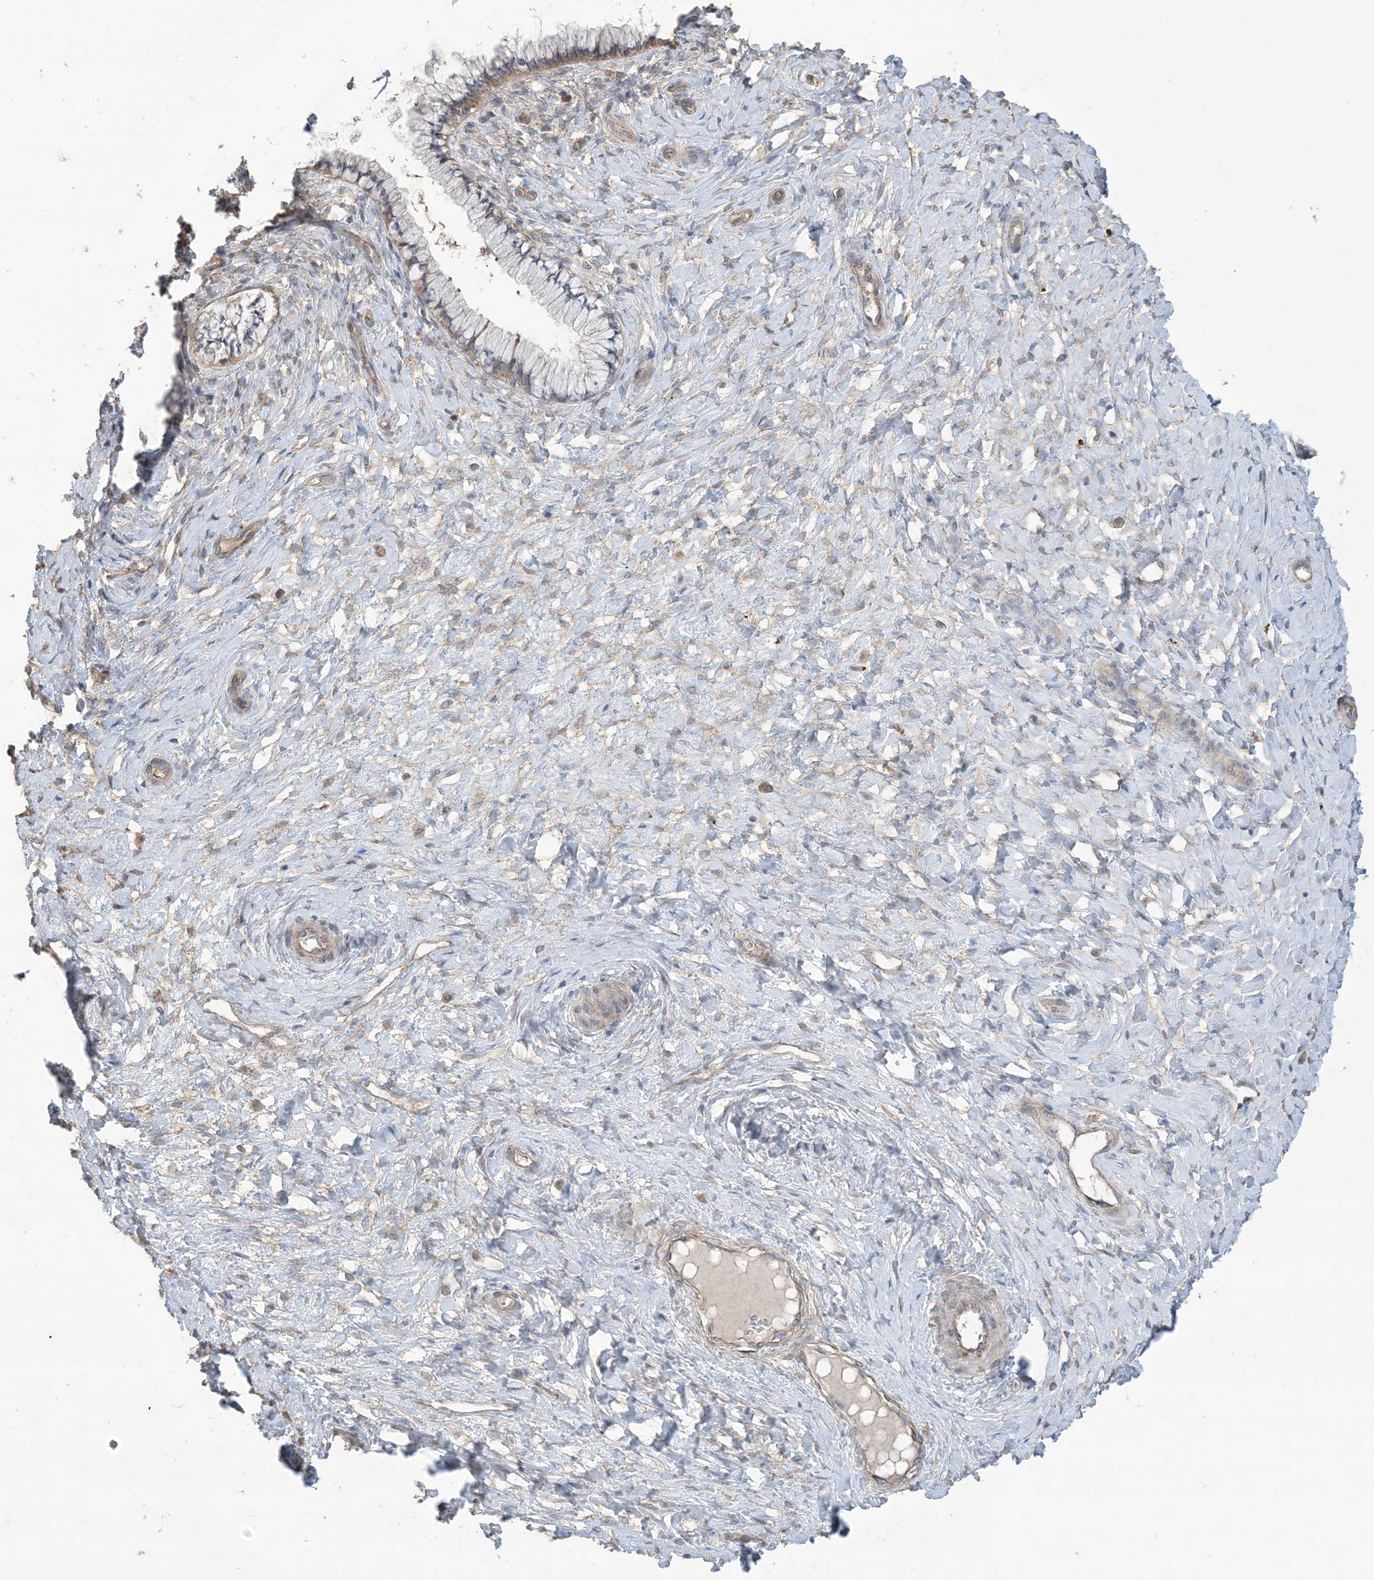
{"staining": {"intensity": "weak", "quantity": "25%-75%", "location": "cytoplasmic/membranous"}, "tissue": "cervix", "cell_type": "Glandular cells", "image_type": "normal", "snomed": [{"axis": "morphology", "description": "Normal tissue, NOS"}, {"axis": "topography", "description": "Cervix"}], "caption": "Immunohistochemical staining of unremarkable human cervix demonstrates low levels of weak cytoplasmic/membranous positivity in about 25%-75% of glandular cells.", "gene": "CCNY", "patient": {"sex": "female", "age": 36}}